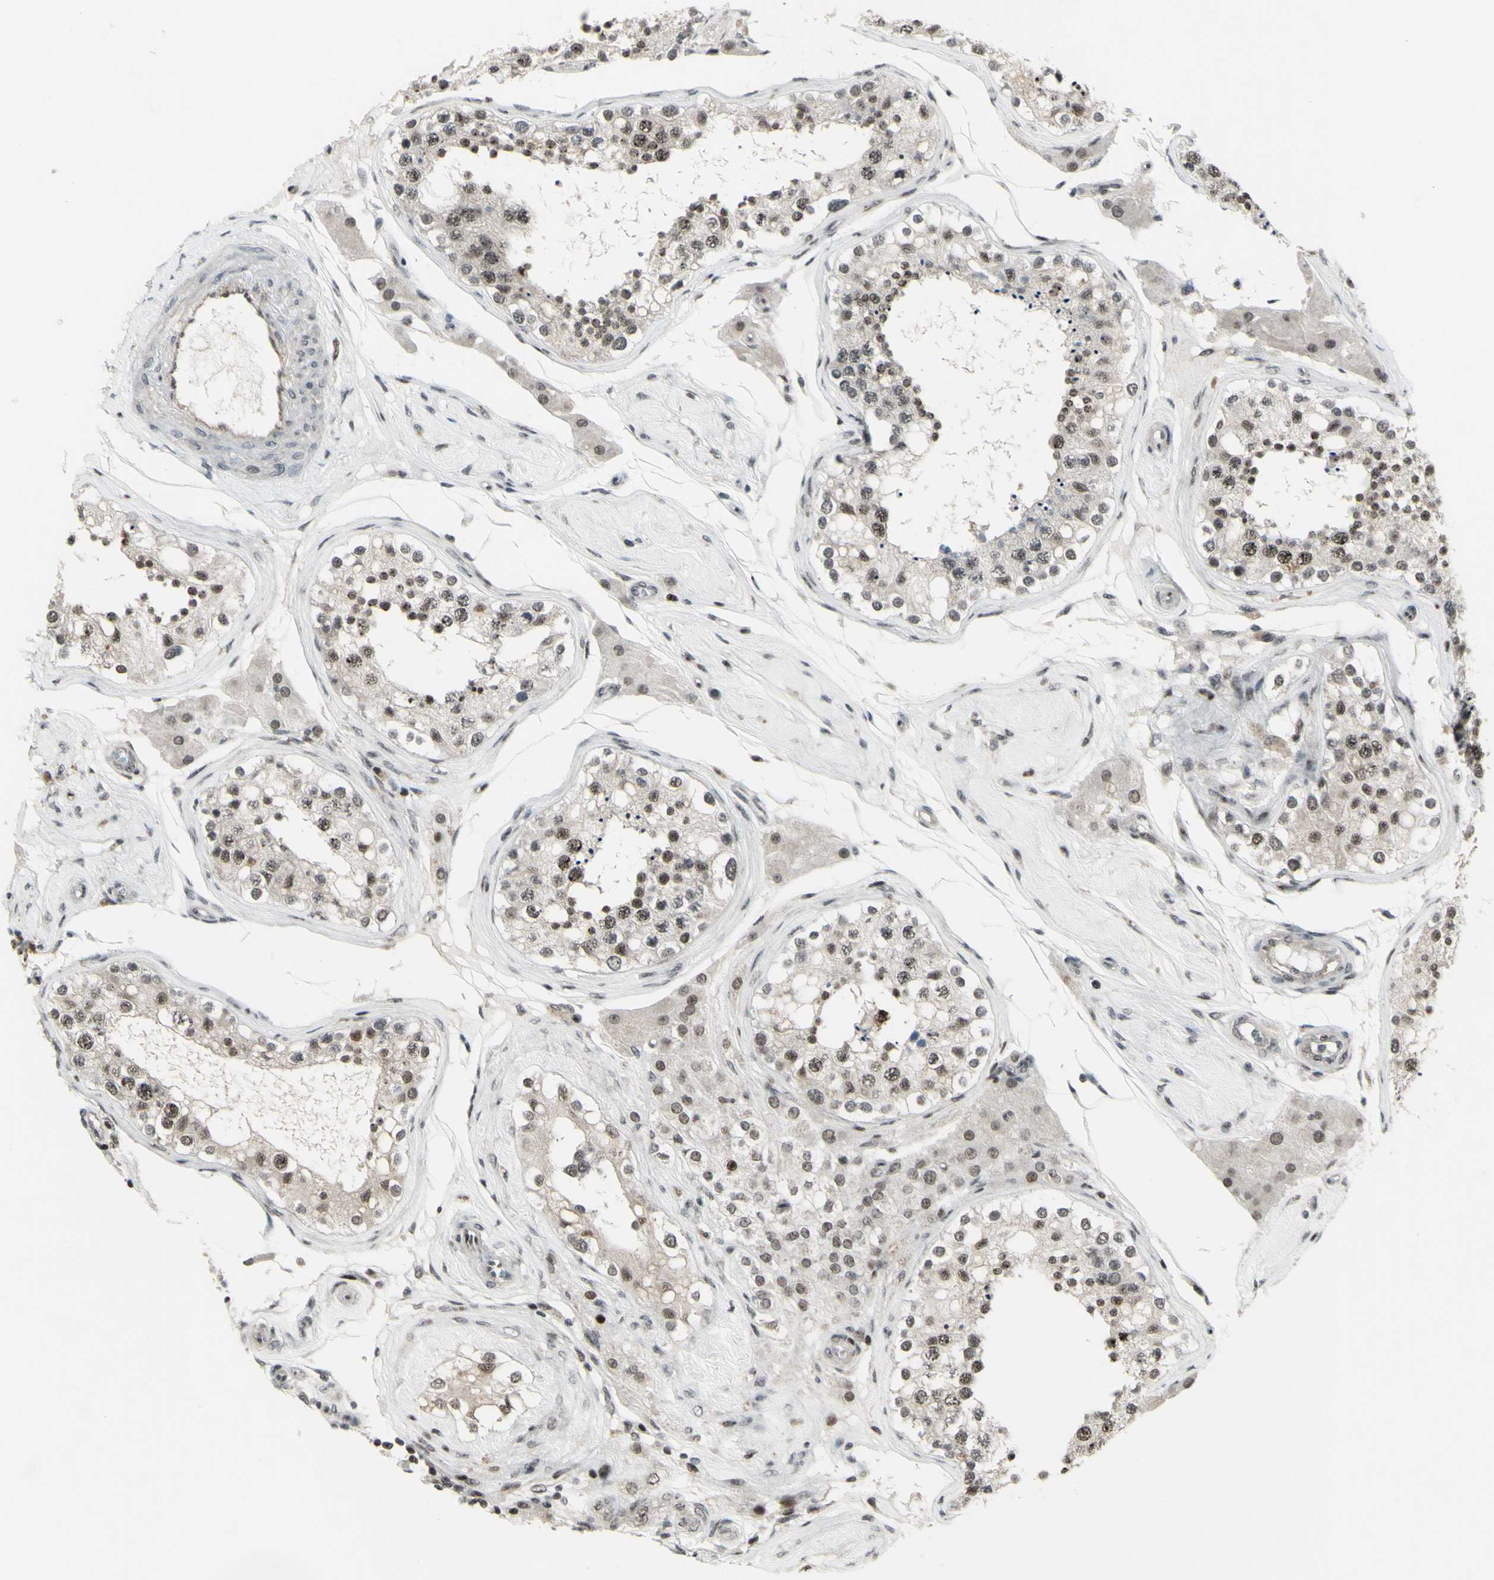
{"staining": {"intensity": "moderate", "quantity": ">75%", "location": "nuclear"}, "tissue": "testis", "cell_type": "Cells in seminiferous ducts", "image_type": "normal", "snomed": [{"axis": "morphology", "description": "Normal tissue, NOS"}, {"axis": "topography", "description": "Testis"}], "caption": "Moderate nuclear expression for a protein is appreciated in about >75% of cells in seminiferous ducts of unremarkable testis using IHC.", "gene": "SUPT6H", "patient": {"sex": "male", "age": 68}}